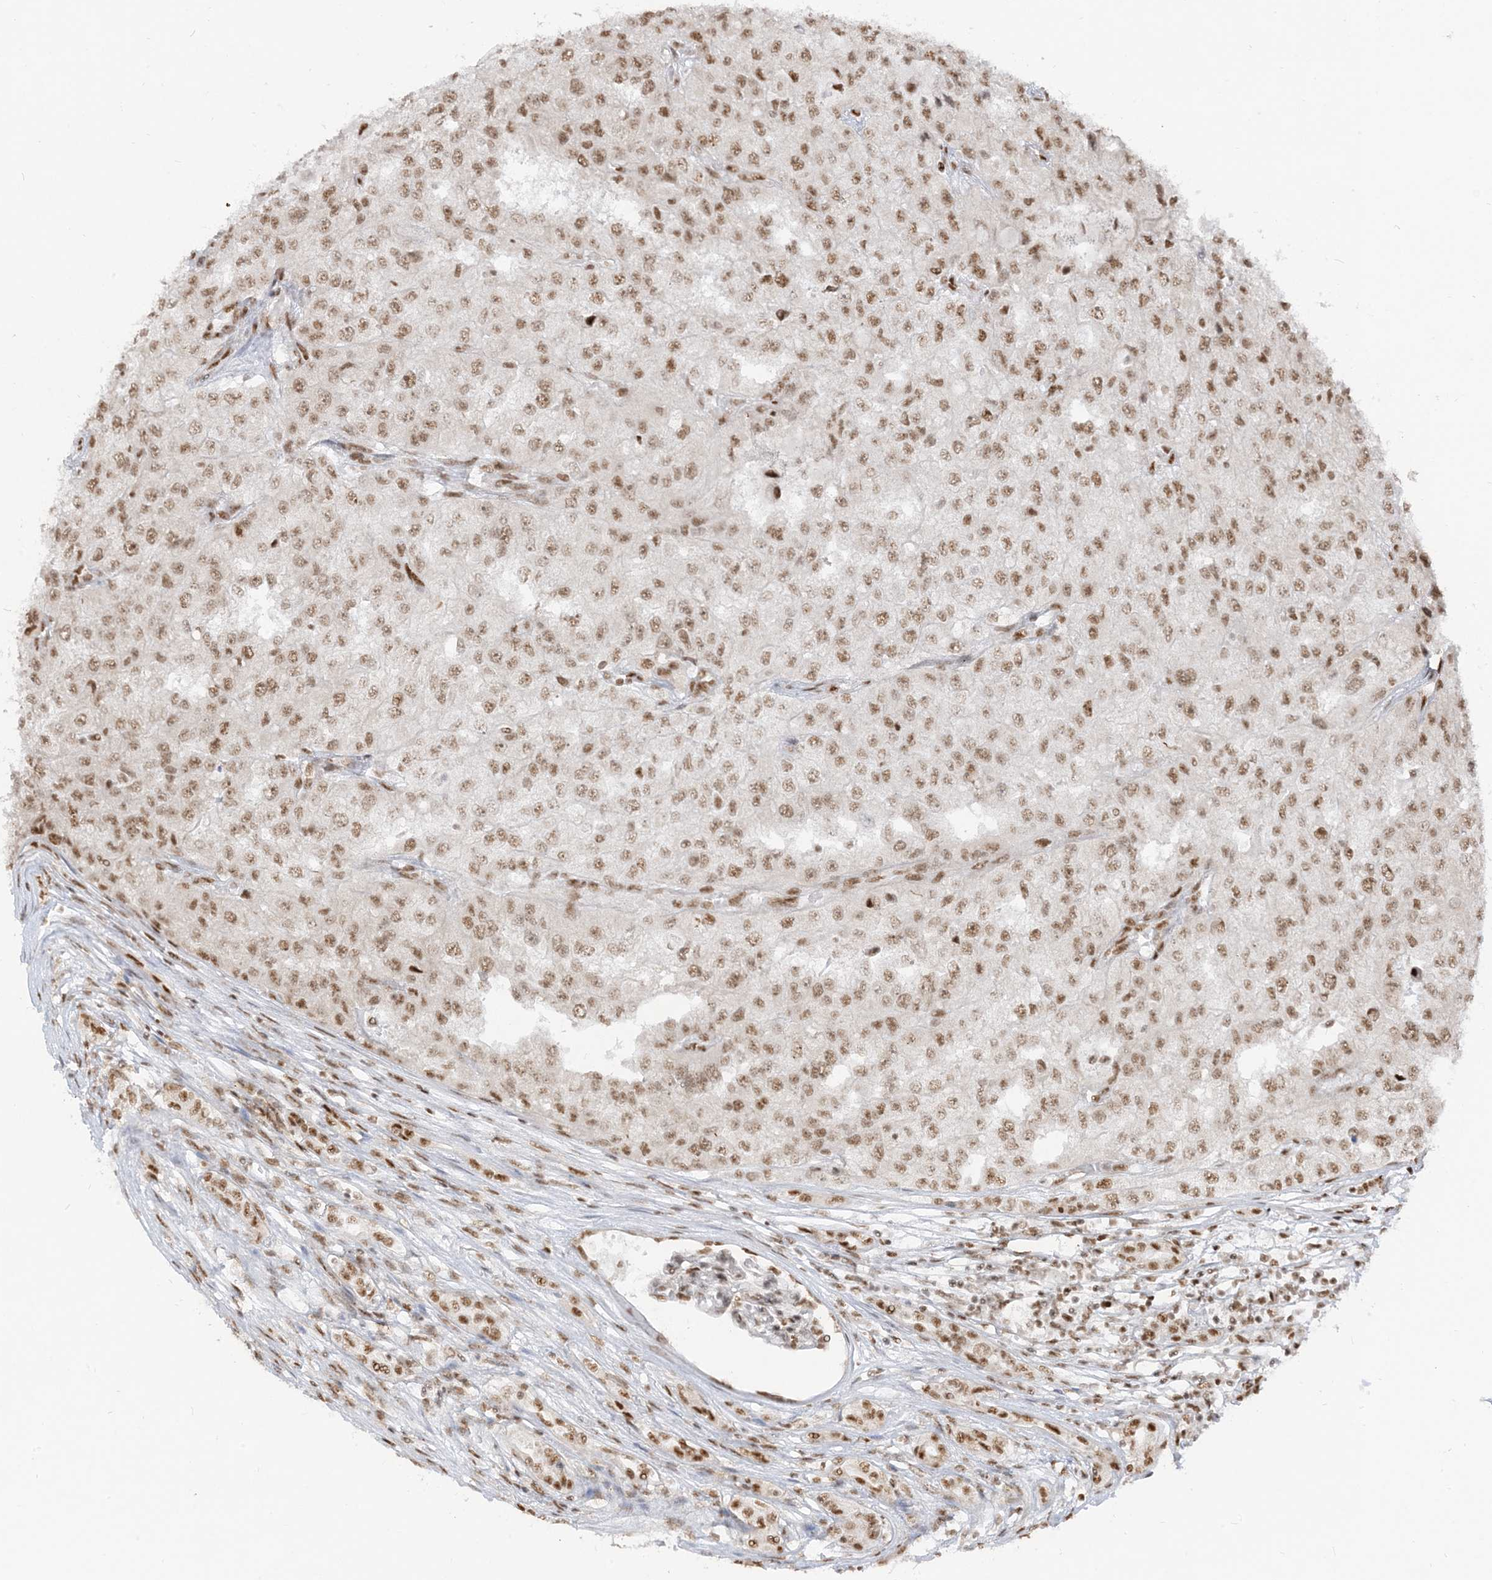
{"staining": {"intensity": "moderate", "quantity": ">75%", "location": "nuclear"}, "tissue": "renal cancer", "cell_type": "Tumor cells", "image_type": "cancer", "snomed": [{"axis": "morphology", "description": "Adenocarcinoma, NOS"}, {"axis": "topography", "description": "Kidney"}], "caption": "Approximately >75% of tumor cells in human renal cancer show moderate nuclear protein expression as visualized by brown immunohistochemical staining.", "gene": "ARGLU1", "patient": {"sex": "female", "age": 54}}